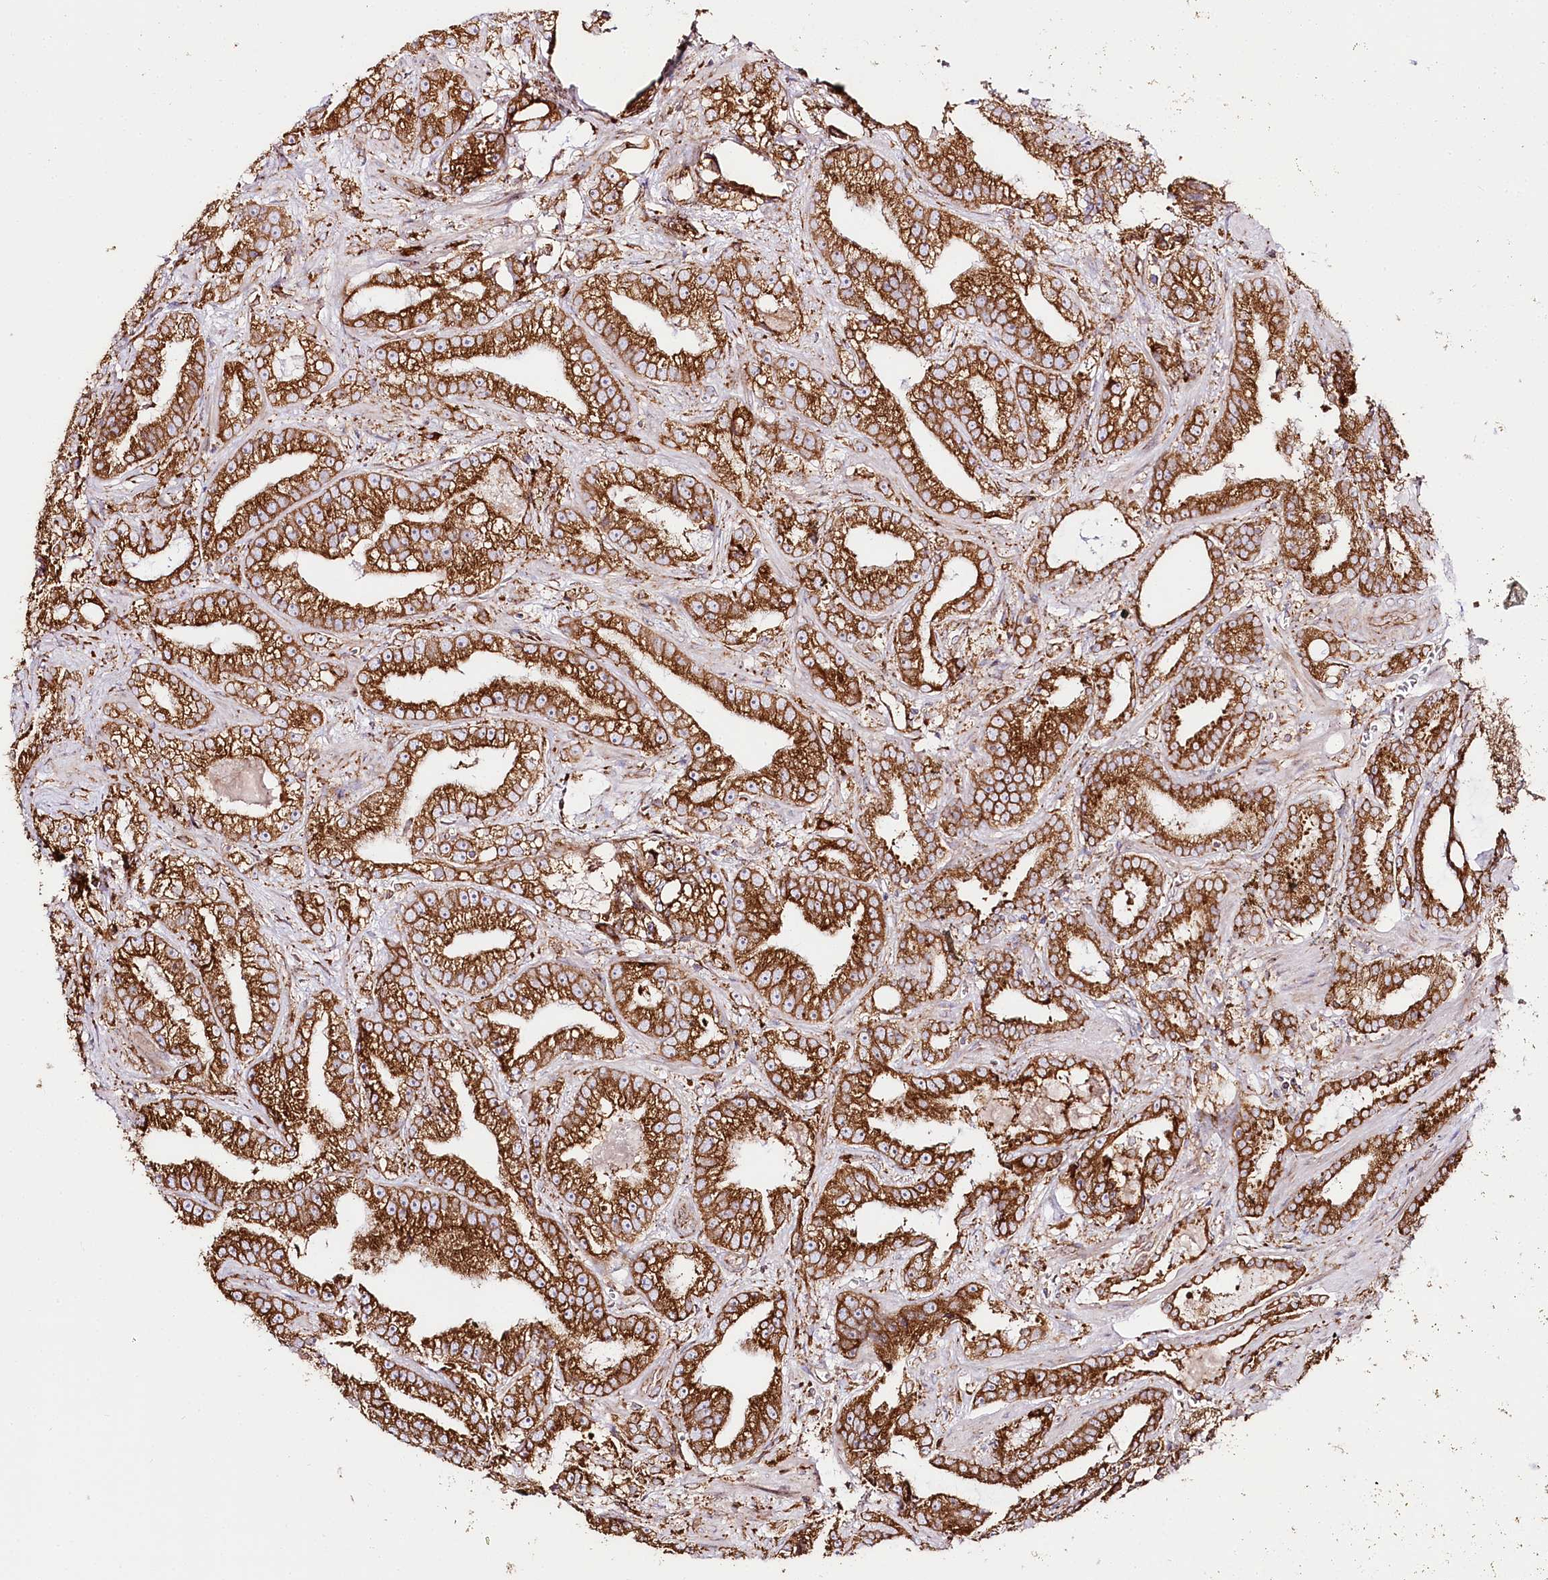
{"staining": {"intensity": "strong", "quantity": ">75%", "location": "cytoplasmic/membranous"}, "tissue": "prostate cancer", "cell_type": "Tumor cells", "image_type": "cancer", "snomed": [{"axis": "morphology", "description": "Adenocarcinoma, High grade"}, {"axis": "topography", "description": "Prostate and seminal vesicle, NOS"}], "caption": "This histopathology image shows immunohistochemistry staining of human prostate adenocarcinoma (high-grade), with high strong cytoplasmic/membranous positivity in about >75% of tumor cells.", "gene": "CNPY2", "patient": {"sex": "male", "age": 67}}